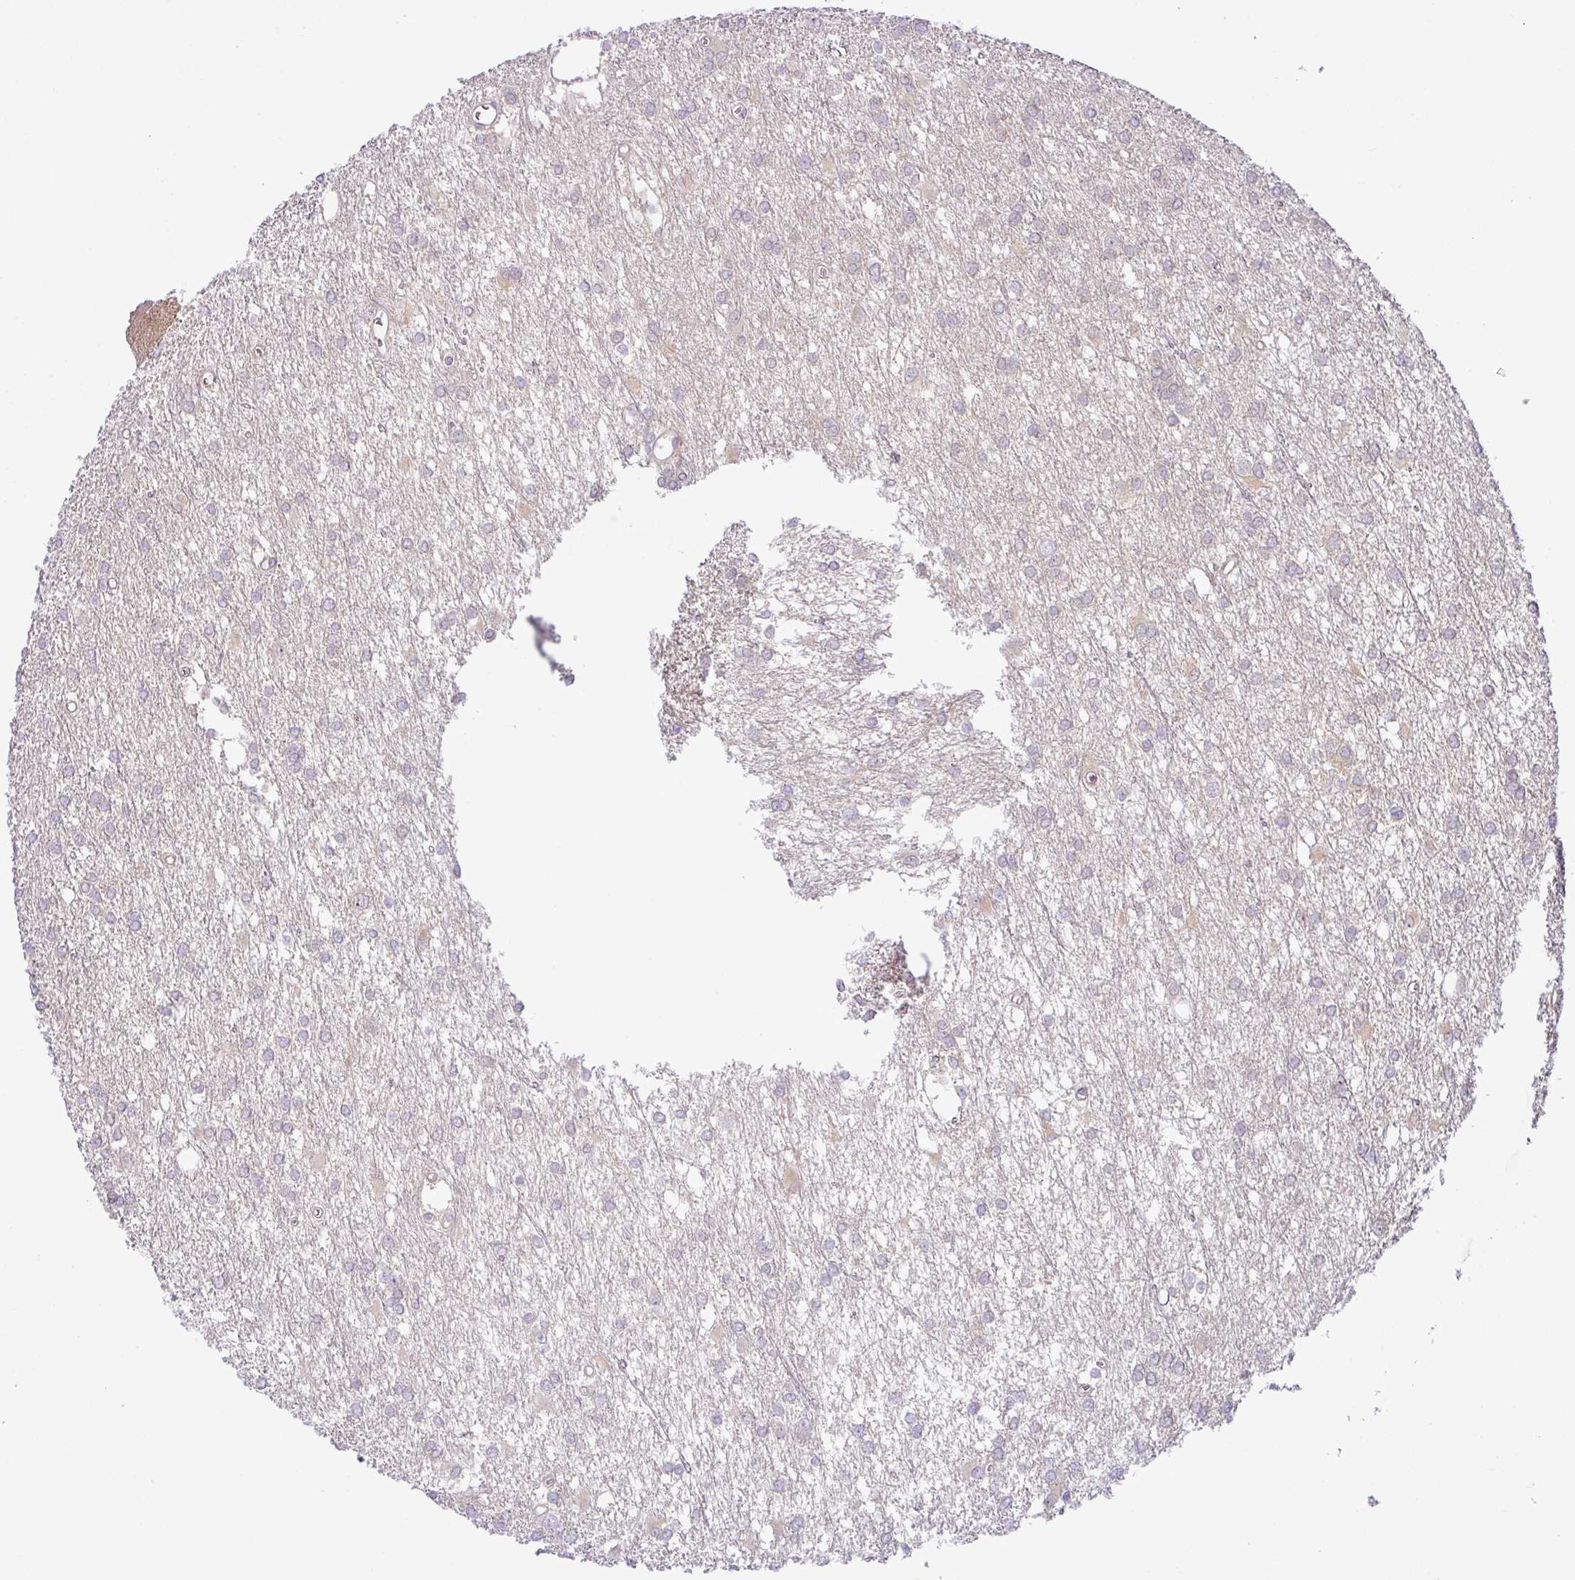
{"staining": {"intensity": "negative", "quantity": "none", "location": "none"}, "tissue": "glioma", "cell_type": "Tumor cells", "image_type": "cancer", "snomed": [{"axis": "morphology", "description": "Glioma, malignant, High grade"}, {"axis": "topography", "description": "Brain"}], "caption": "Tumor cells show no significant expression in malignant glioma (high-grade). (DAB IHC with hematoxylin counter stain).", "gene": "NDUFB2", "patient": {"sex": "male", "age": 48}}